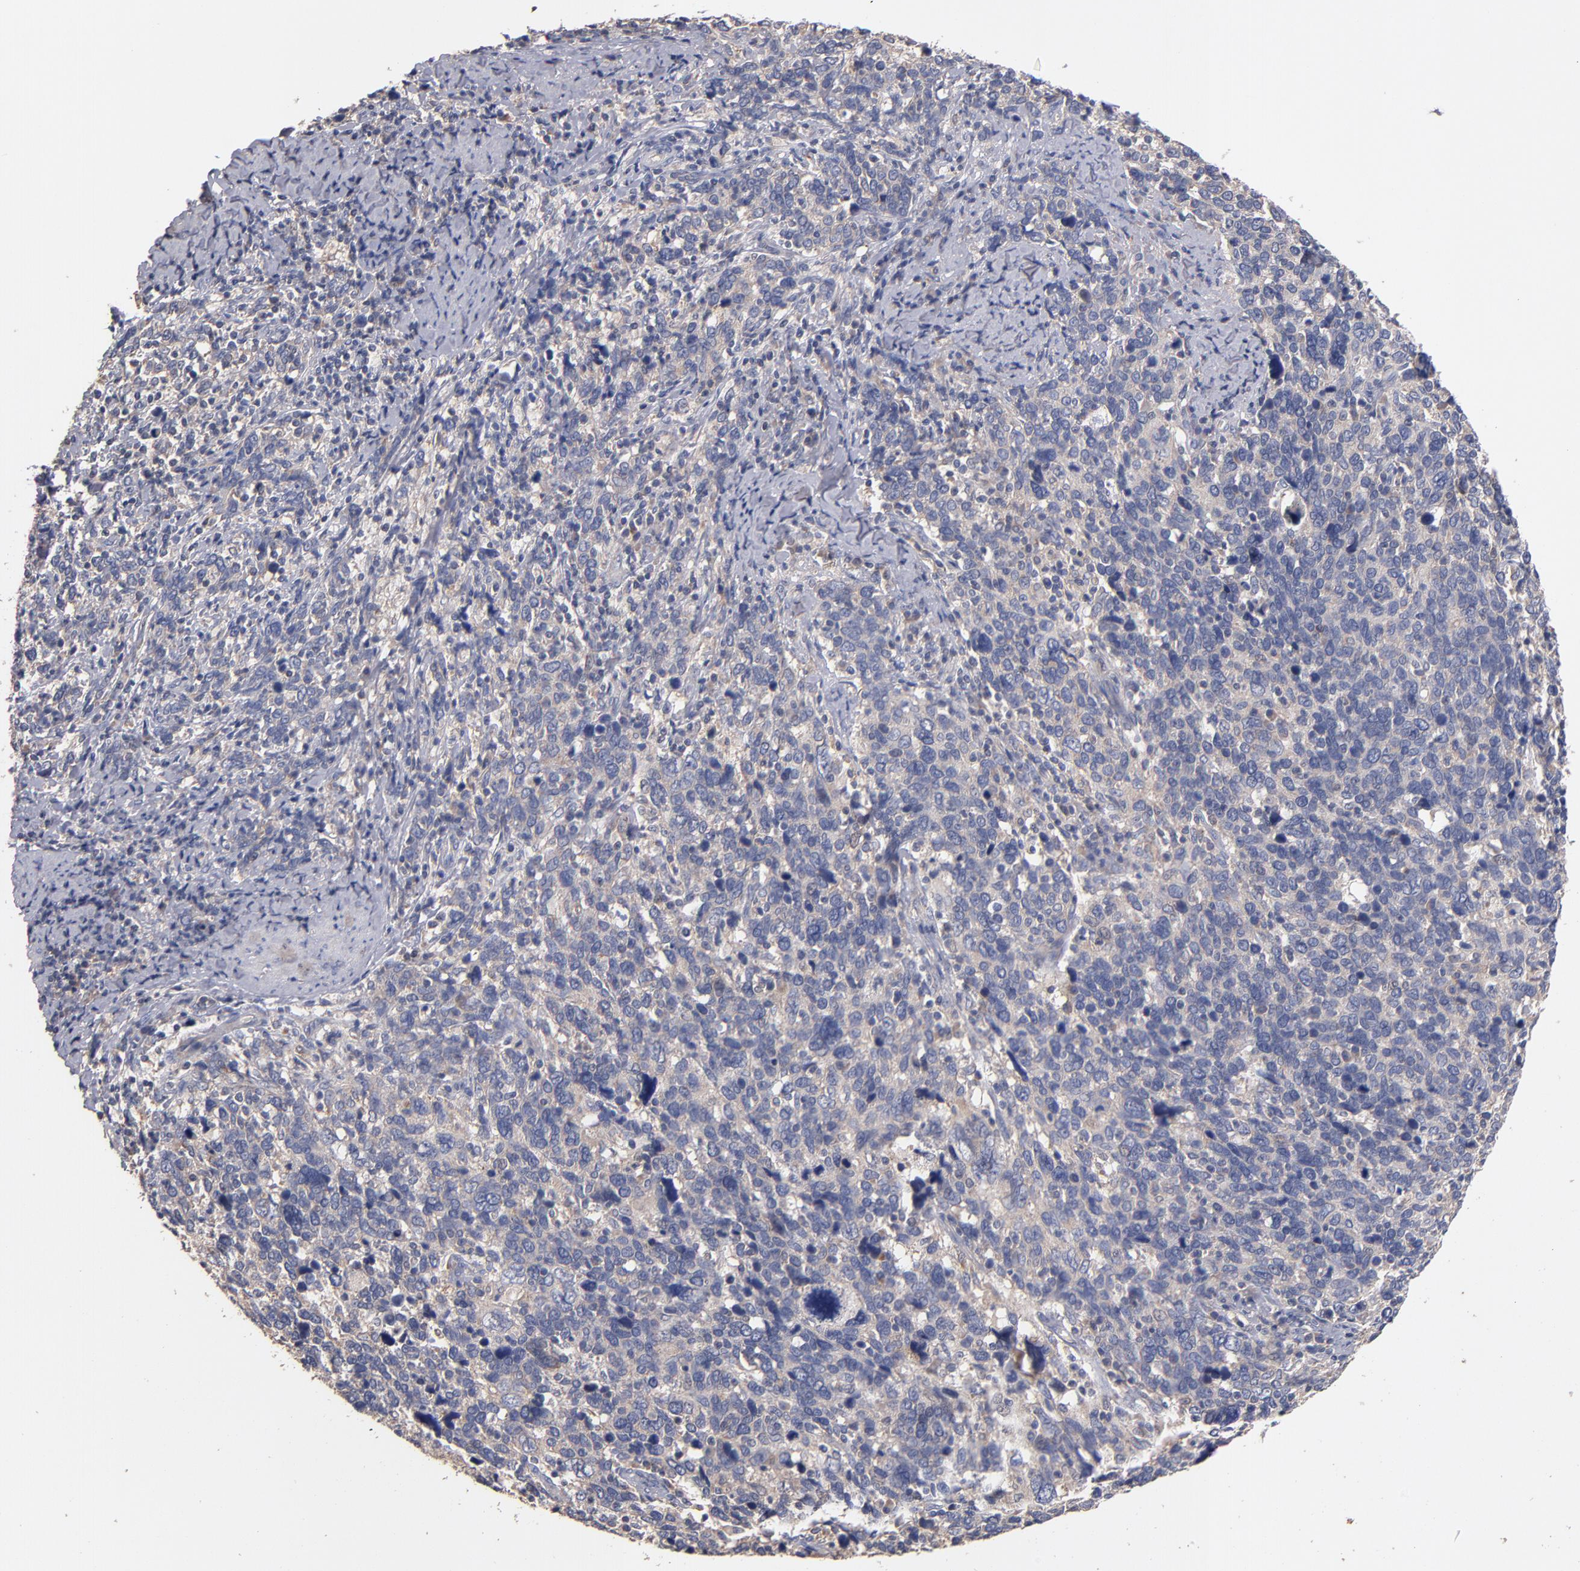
{"staining": {"intensity": "weak", "quantity": "<25%", "location": "cytoplasmic/membranous"}, "tissue": "cervical cancer", "cell_type": "Tumor cells", "image_type": "cancer", "snomed": [{"axis": "morphology", "description": "Squamous cell carcinoma, NOS"}, {"axis": "topography", "description": "Cervix"}], "caption": "High power microscopy photomicrograph of an IHC photomicrograph of cervical cancer (squamous cell carcinoma), revealing no significant staining in tumor cells. Nuclei are stained in blue.", "gene": "DACT1", "patient": {"sex": "female", "age": 41}}